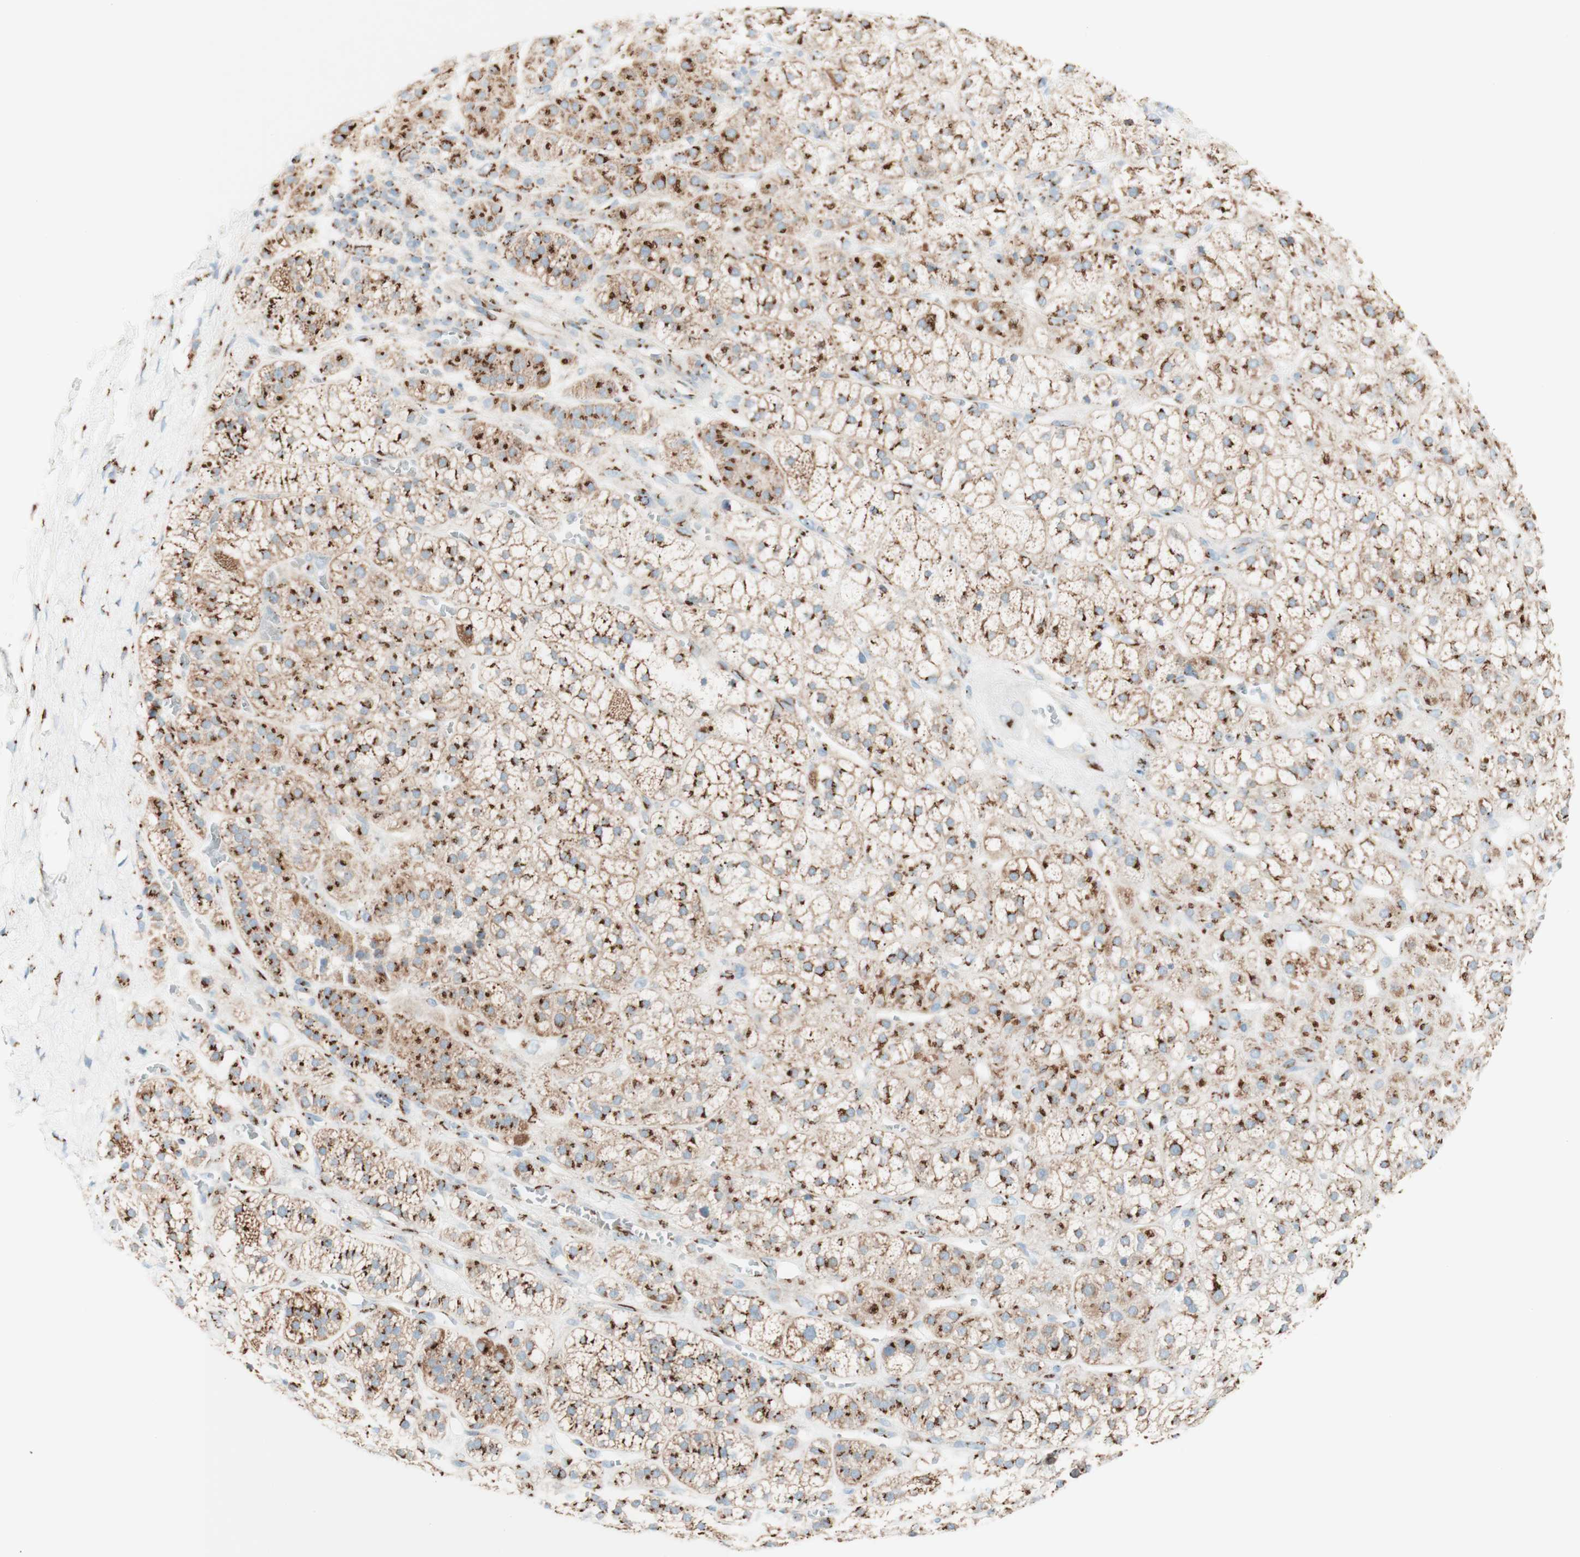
{"staining": {"intensity": "strong", "quantity": ">75%", "location": "cytoplasmic/membranous"}, "tissue": "adrenal gland", "cell_type": "Glandular cells", "image_type": "normal", "snomed": [{"axis": "morphology", "description": "Normal tissue, NOS"}, {"axis": "topography", "description": "Adrenal gland"}], "caption": "Glandular cells display high levels of strong cytoplasmic/membranous staining in approximately >75% of cells in normal human adrenal gland.", "gene": "GOLGB1", "patient": {"sex": "male", "age": 56}}